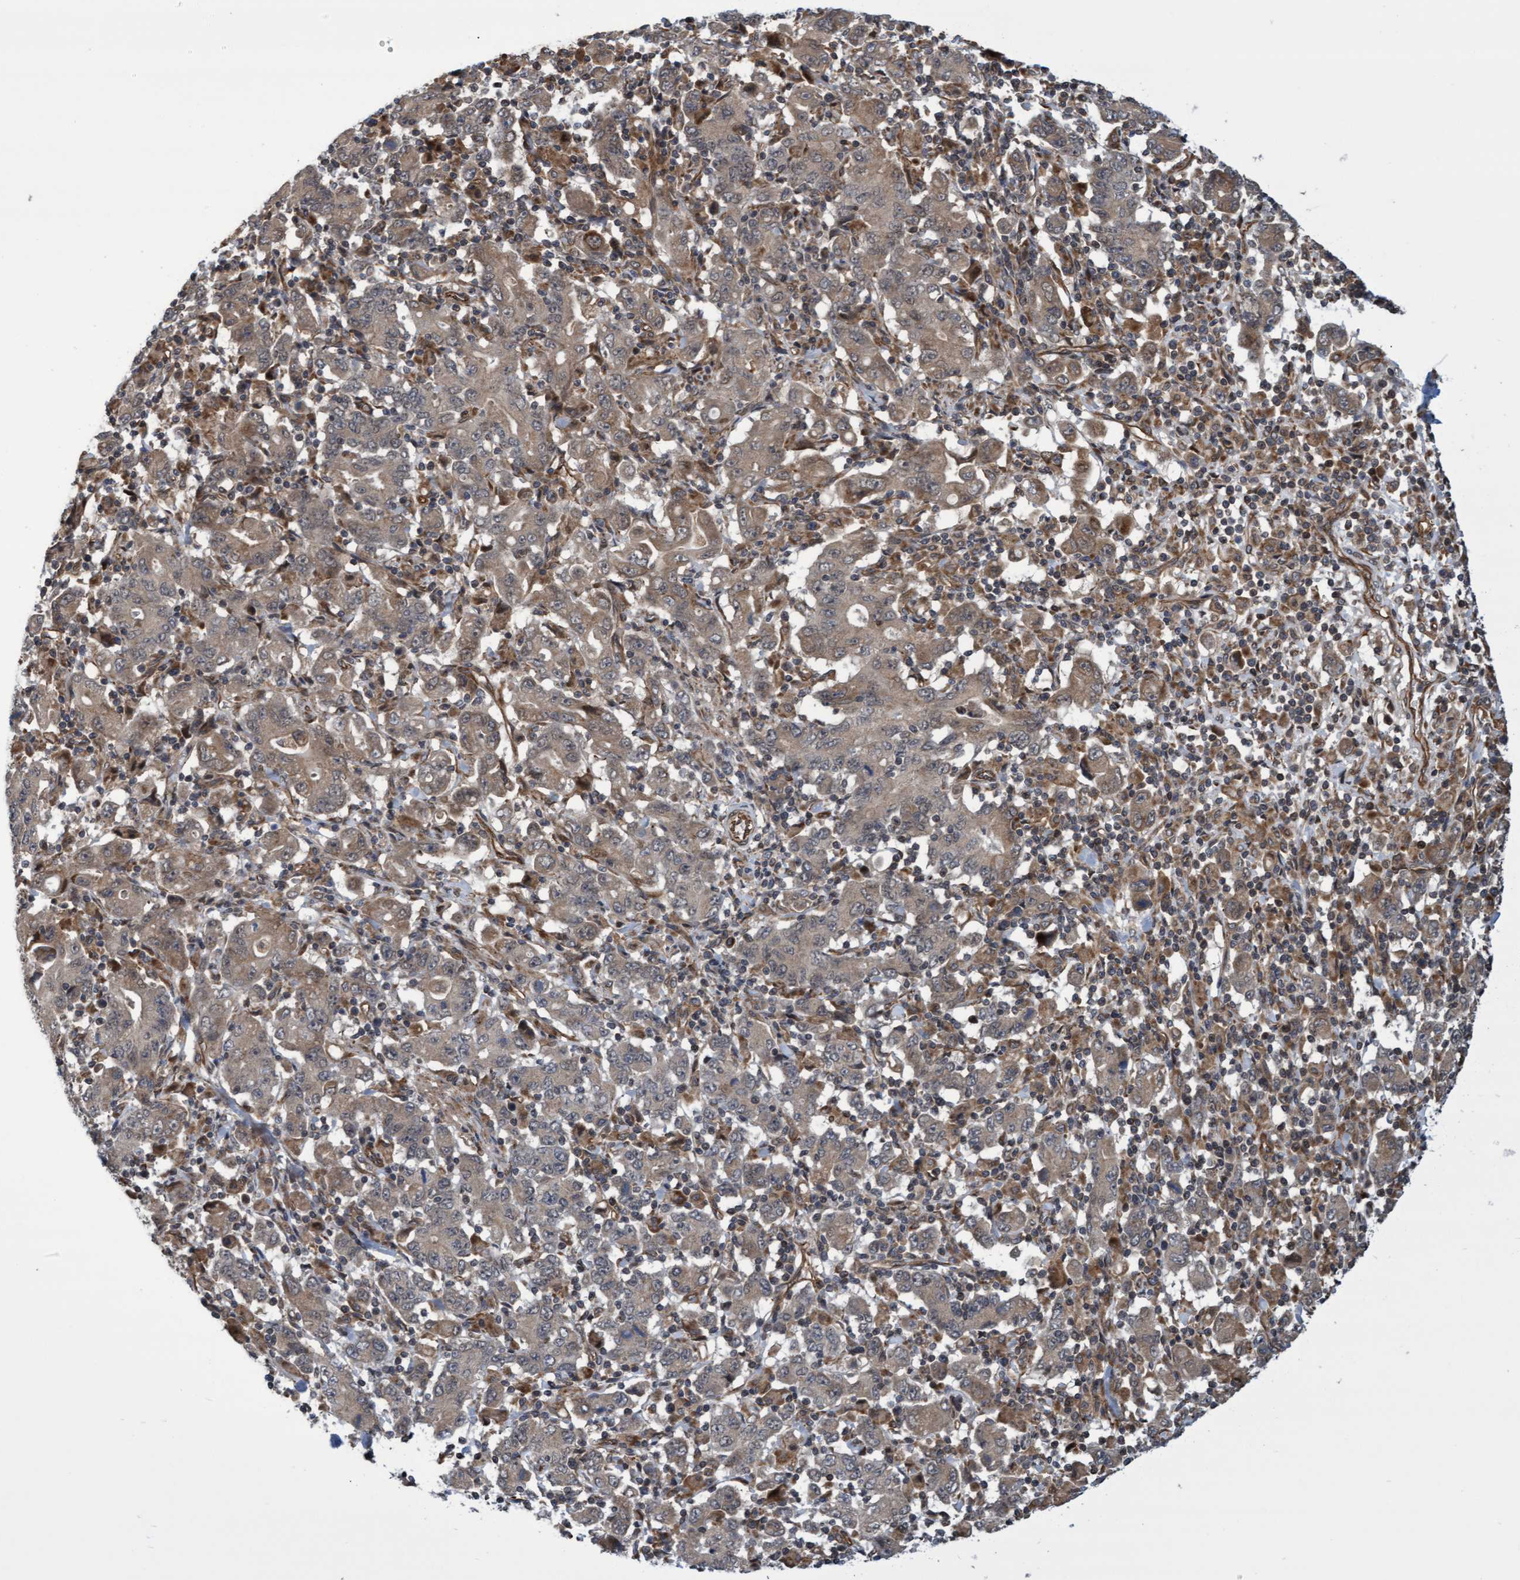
{"staining": {"intensity": "weak", "quantity": "25%-75%", "location": "cytoplasmic/membranous"}, "tissue": "stomach cancer", "cell_type": "Tumor cells", "image_type": "cancer", "snomed": [{"axis": "morphology", "description": "Adenocarcinoma, NOS"}, {"axis": "topography", "description": "Stomach, upper"}], "caption": "The micrograph exhibits staining of stomach cancer, revealing weak cytoplasmic/membranous protein staining (brown color) within tumor cells. (Stains: DAB in brown, nuclei in blue, Microscopy: brightfield microscopy at high magnification).", "gene": "TNFRSF10B", "patient": {"sex": "male", "age": 69}}